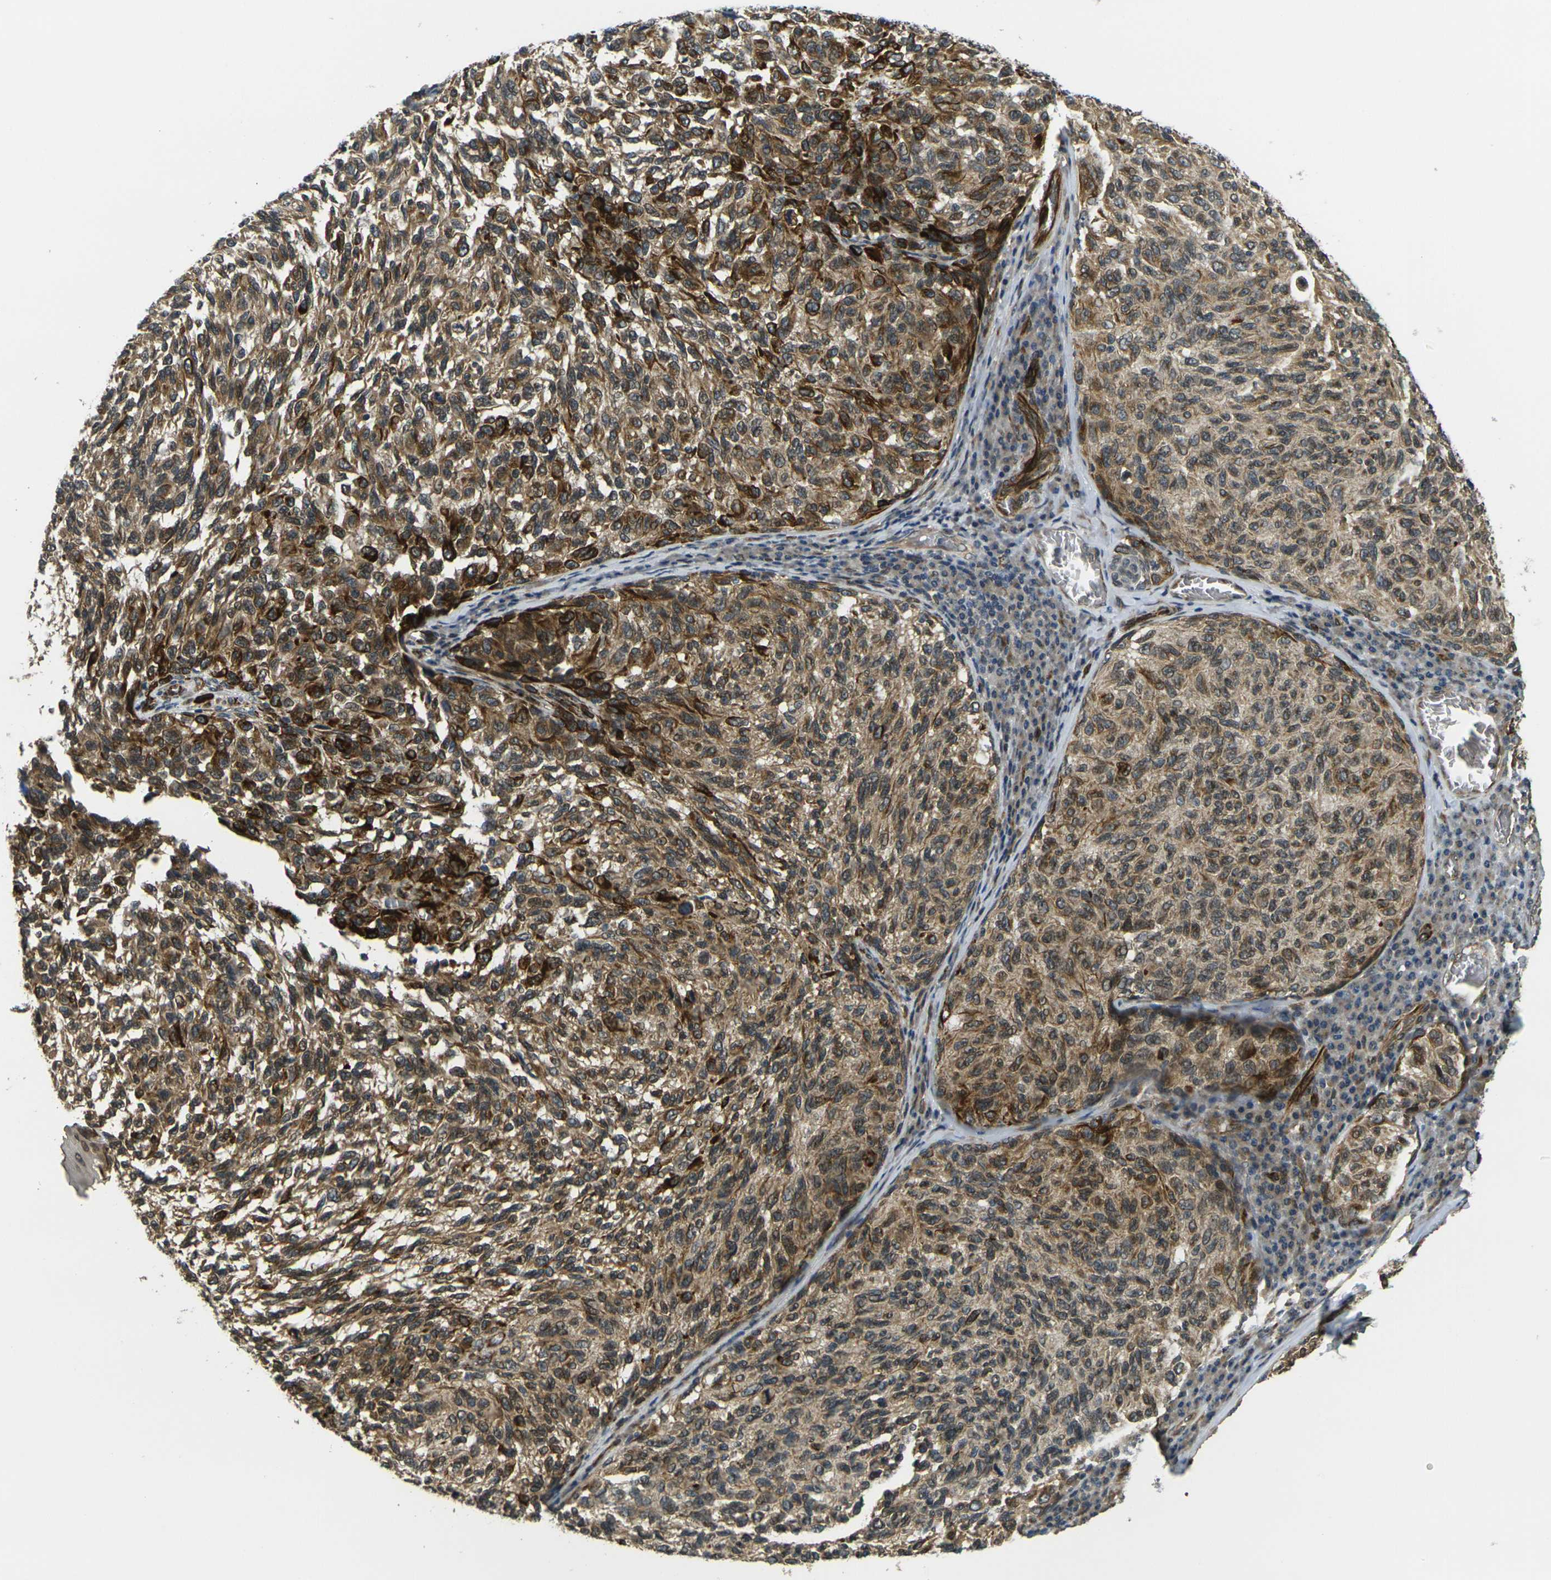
{"staining": {"intensity": "strong", "quantity": ">75%", "location": "cytoplasmic/membranous"}, "tissue": "melanoma", "cell_type": "Tumor cells", "image_type": "cancer", "snomed": [{"axis": "morphology", "description": "Malignant melanoma, NOS"}, {"axis": "topography", "description": "Skin"}], "caption": "Strong cytoplasmic/membranous positivity for a protein is seen in approximately >75% of tumor cells of melanoma using IHC.", "gene": "FUT11", "patient": {"sex": "female", "age": 73}}